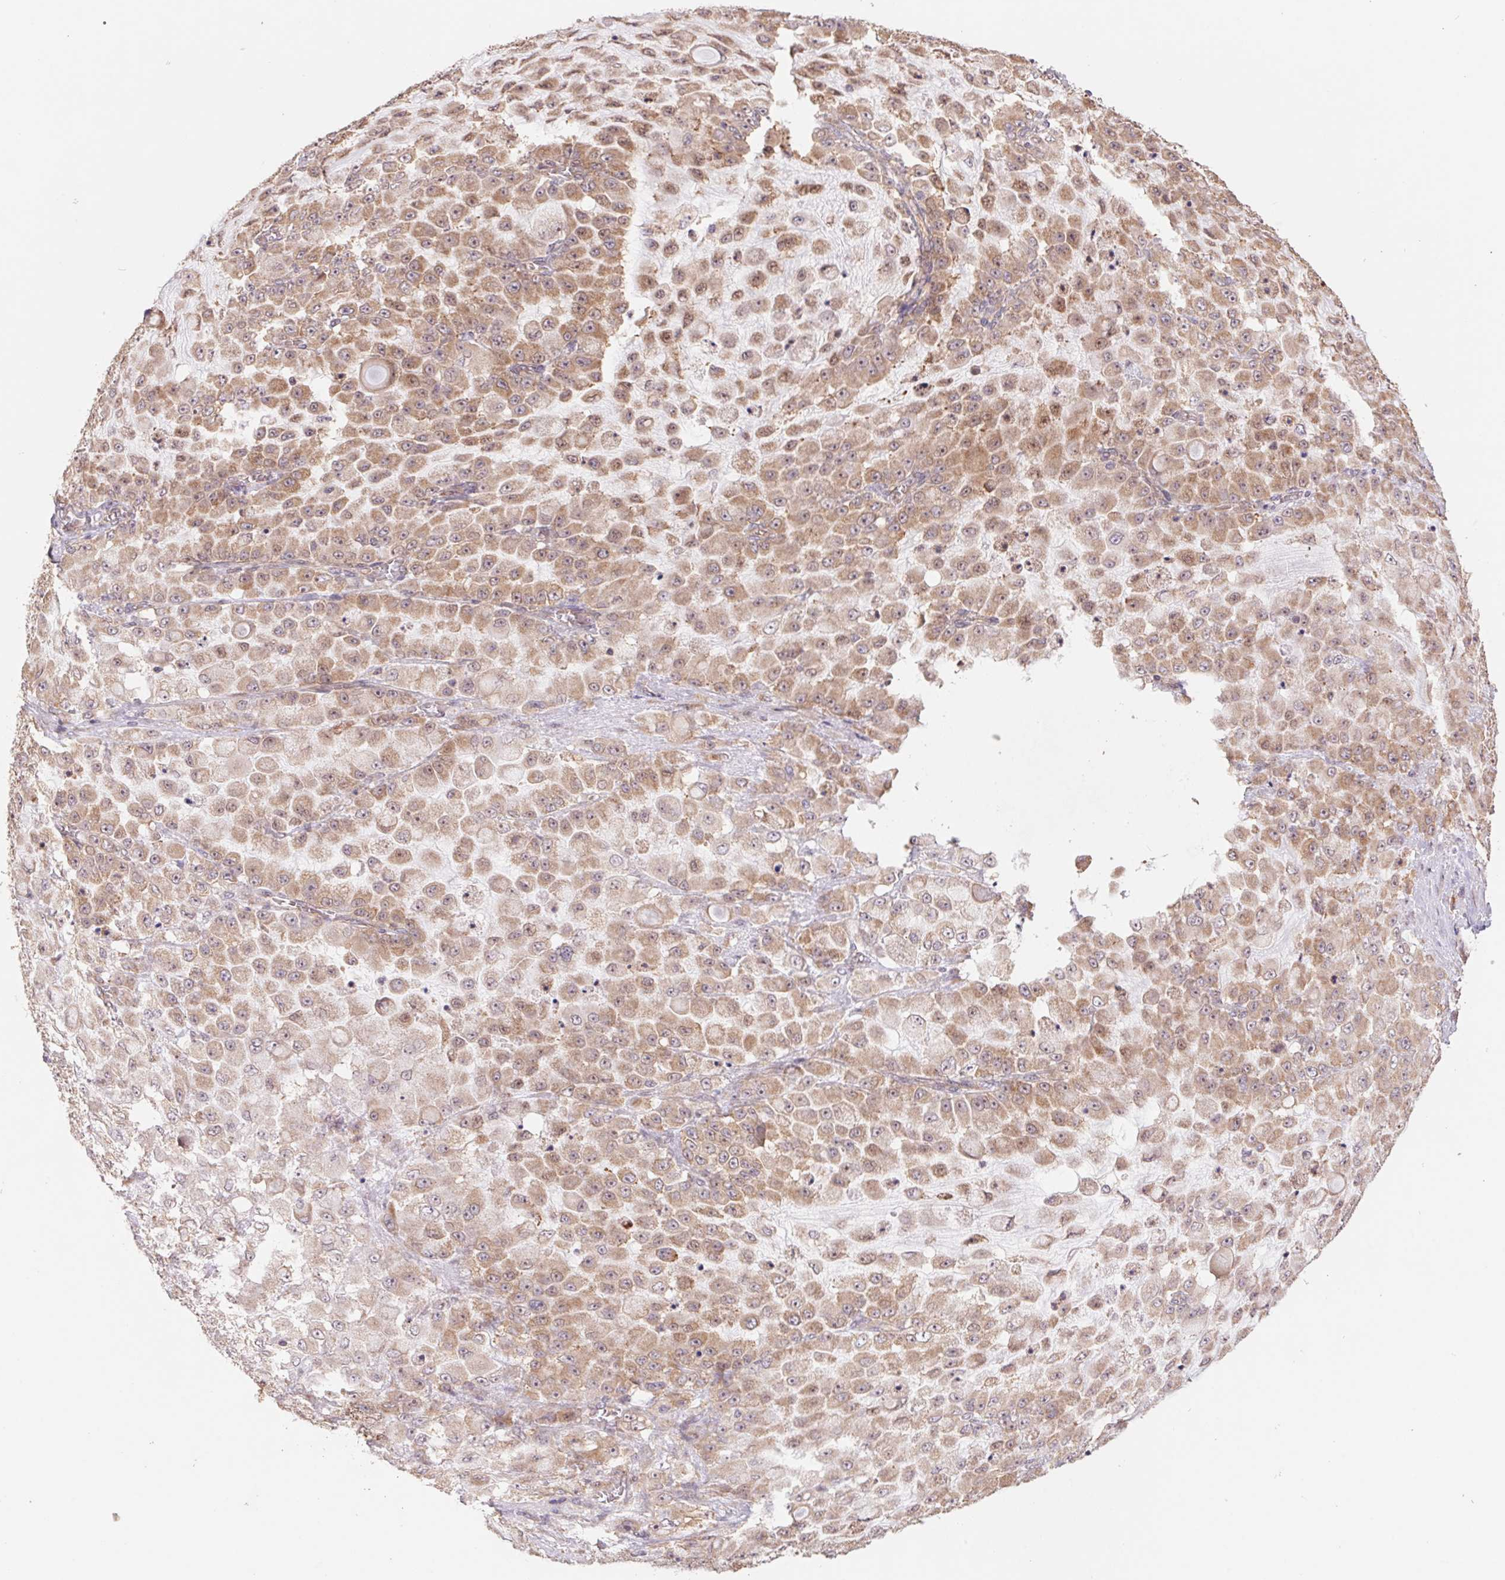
{"staining": {"intensity": "moderate", "quantity": ">75%", "location": "cytoplasmic/membranous"}, "tissue": "stomach cancer", "cell_type": "Tumor cells", "image_type": "cancer", "snomed": [{"axis": "morphology", "description": "Adenocarcinoma, NOS"}, {"axis": "topography", "description": "Stomach"}], "caption": "Stomach adenocarcinoma stained for a protein demonstrates moderate cytoplasmic/membranous positivity in tumor cells.", "gene": "RPL27A", "patient": {"sex": "female", "age": 76}}